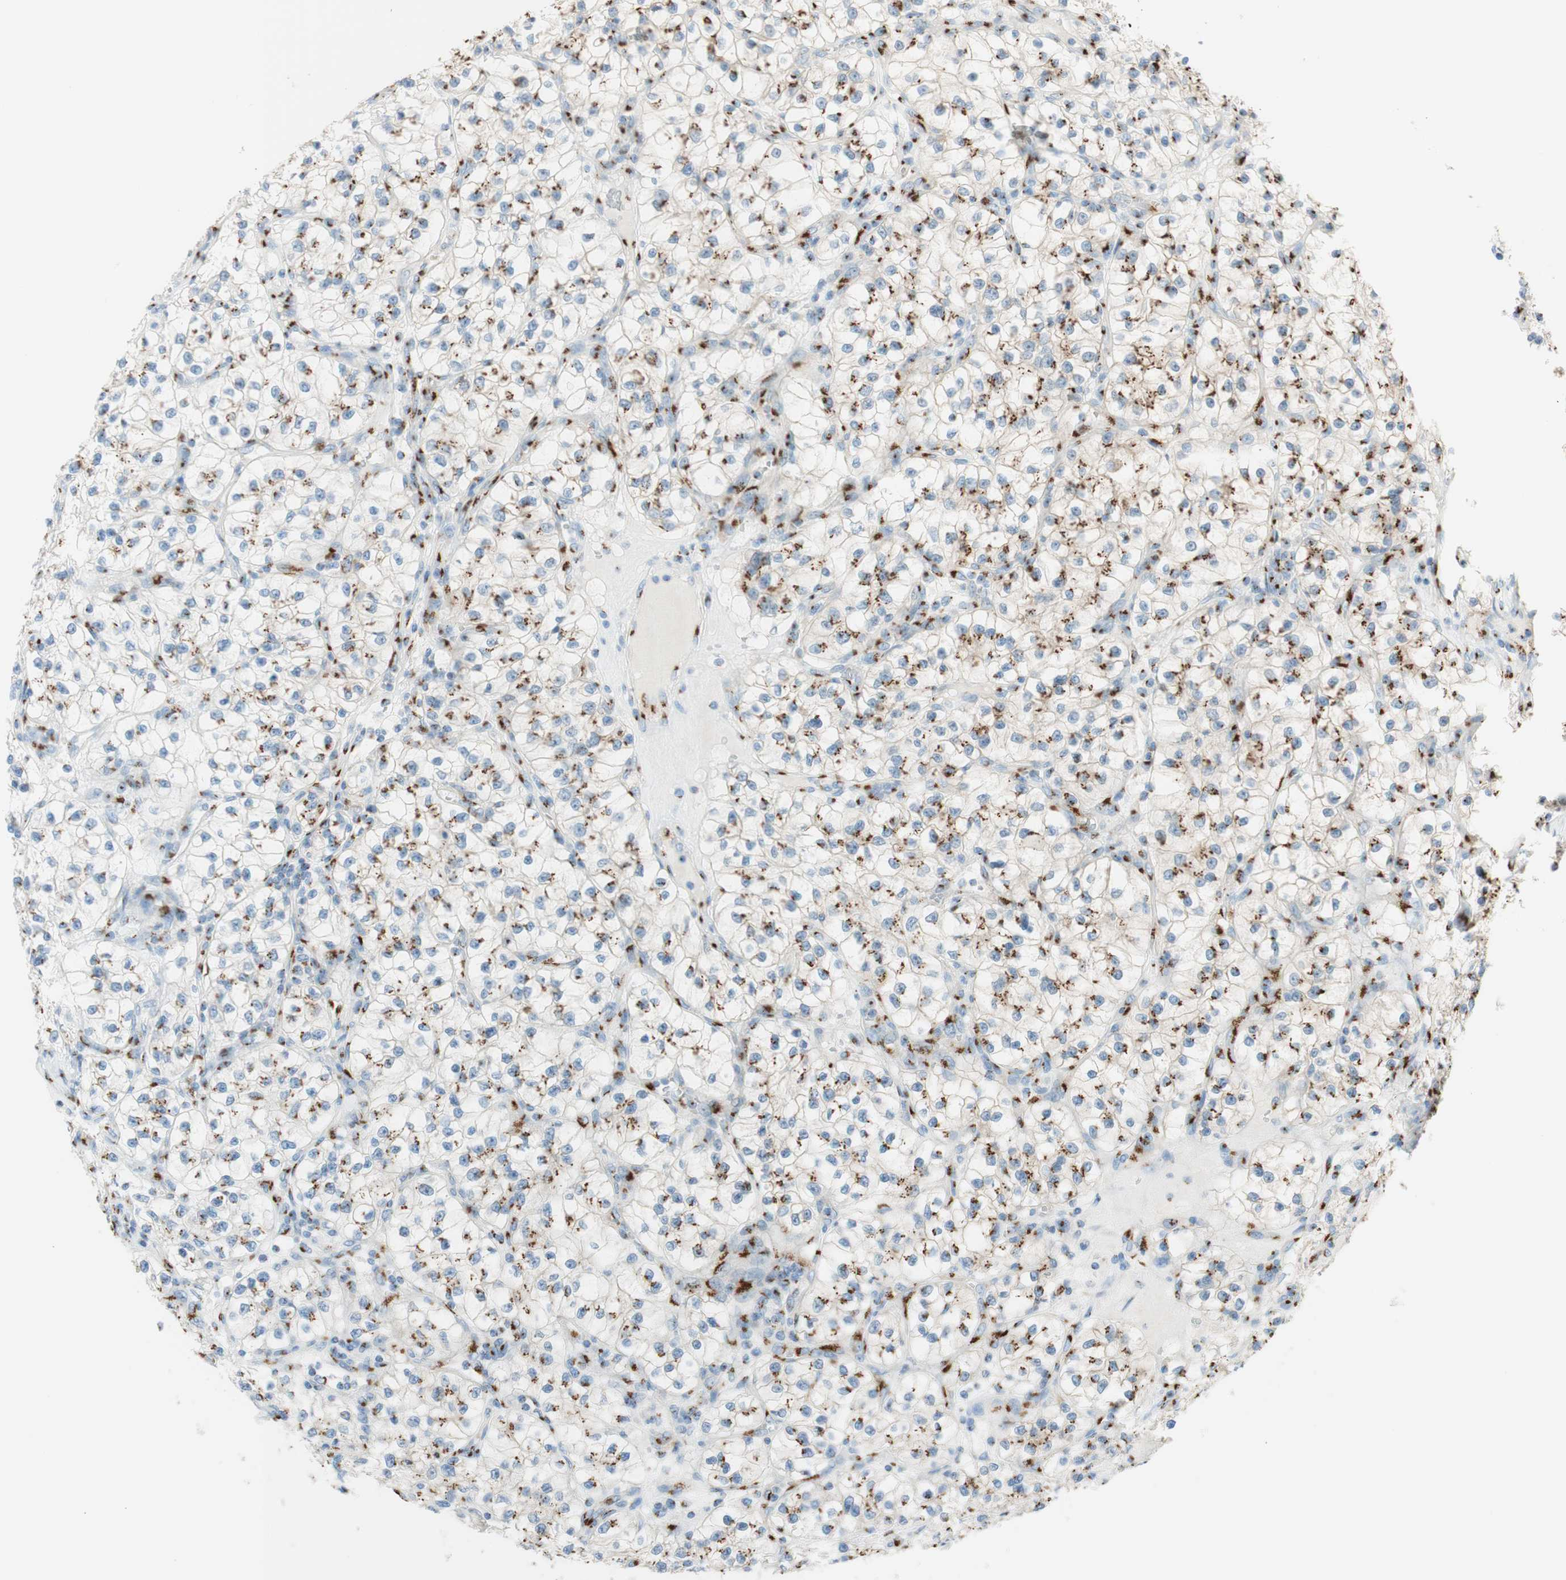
{"staining": {"intensity": "strong", "quantity": "25%-75%", "location": "cytoplasmic/membranous"}, "tissue": "renal cancer", "cell_type": "Tumor cells", "image_type": "cancer", "snomed": [{"axis": "morphology", "description": "Adenocarcinoma, NOS"}, {"axis": "topography", "description": "Kidney"}], "caption": "Immunohistochemistry (IHC) histopathology image of neoplastic tissue: human renal adenocarcinoma stained using IHC shows high levels of strong protein expression localized specifically in the cytoplasmic/membranous of tumor cells, appearing as a cytoplasmic/membranous brown color.", "gene": "GOLGB1", "patient": {"sex": "female", "age": 57}}